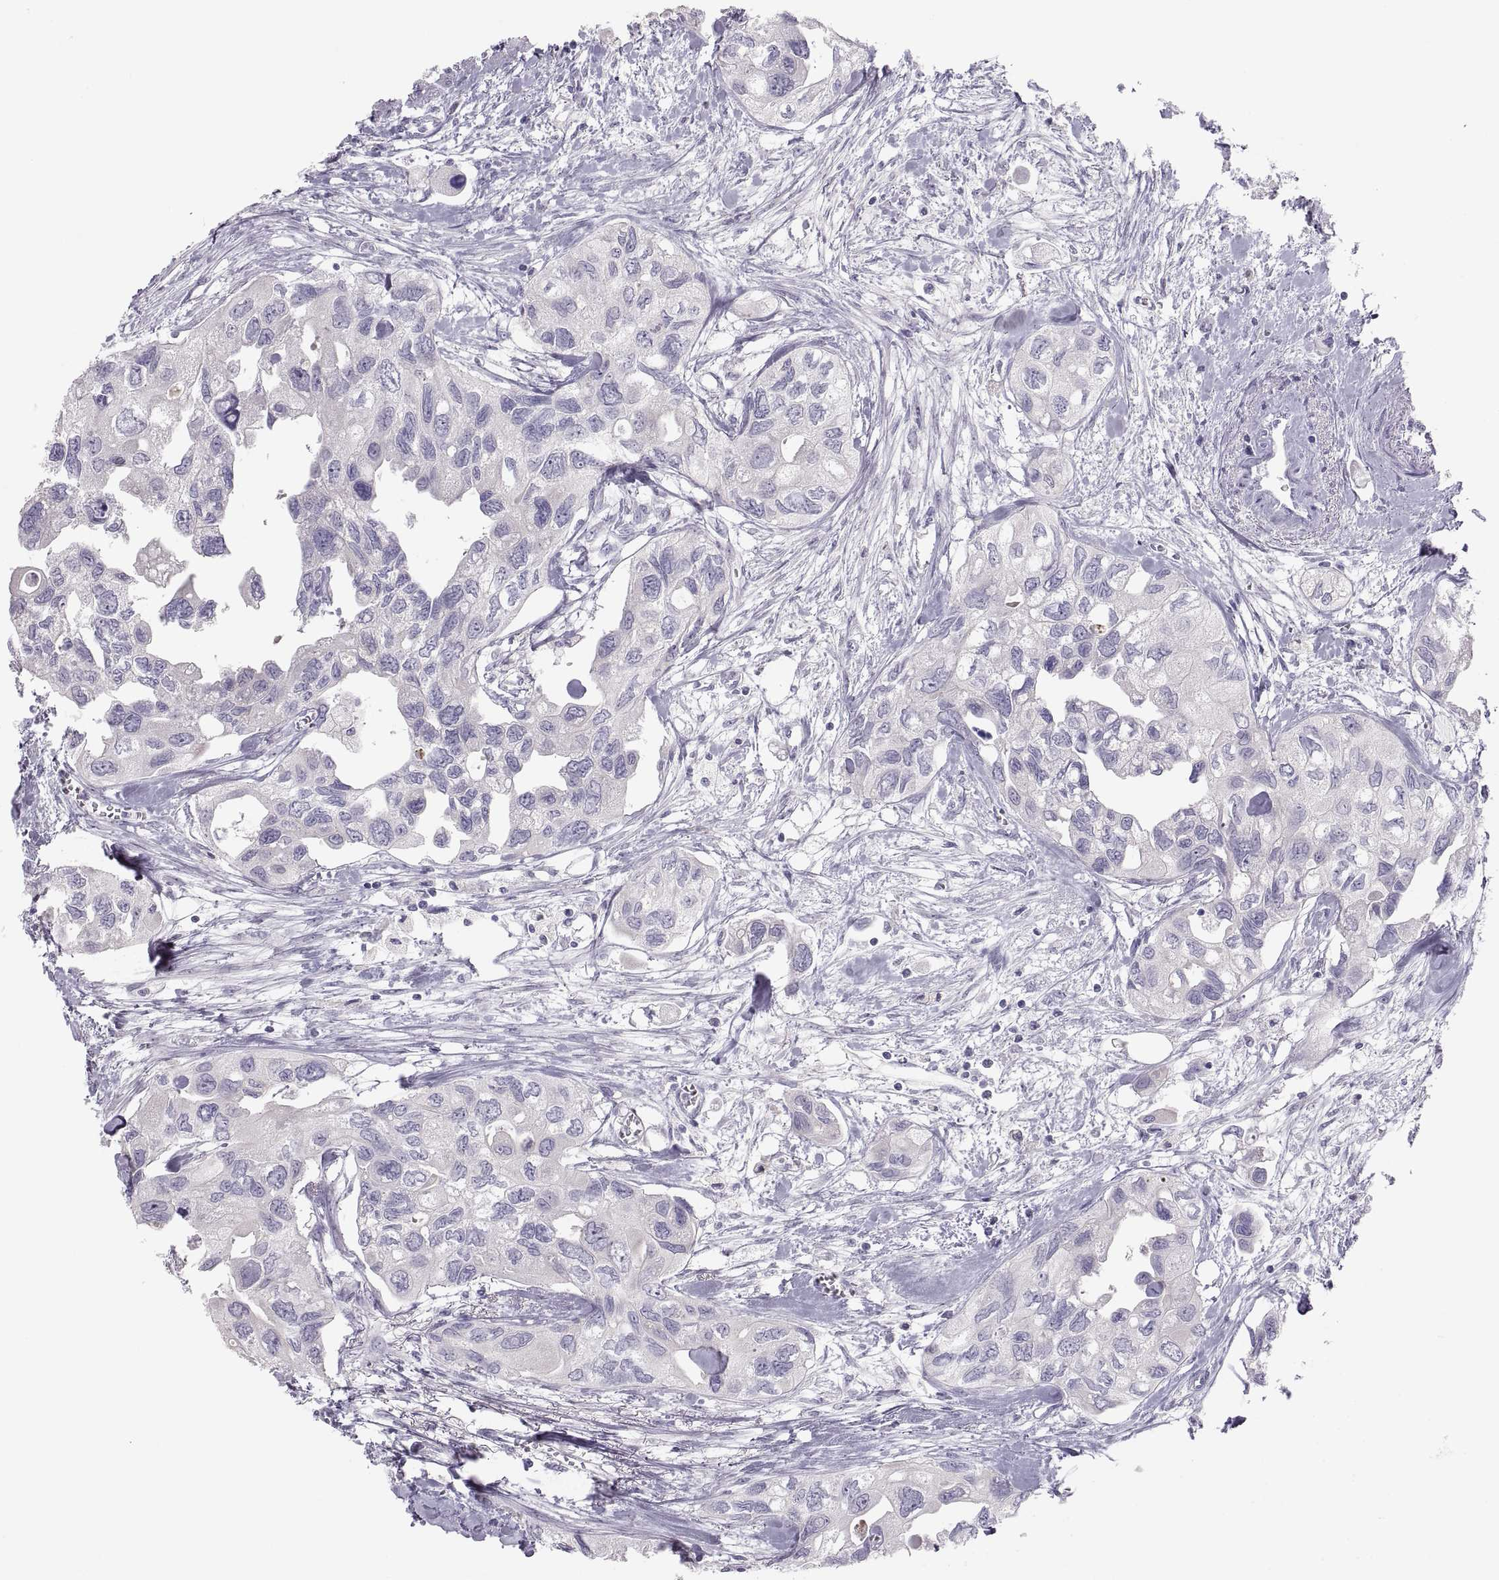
{"staining": {"intensity": "negative", "quantity": "none", "location": "none"}, "tissue": "urothelial cancer", "cell_type": "Tumor cells", "image_type": "cancer", "snomed": [{"axis": "morphology", "description": "Urothelial carcinoma, High grade"}, {"axis": "topography", "description": "Urinary bladder"}], "caption": "Tumor cells are negative for brown protein staining in high-grade urothelial carcinoma.", "gene": "MAGEB2", "patient": {"sex": "male", "age": 59}}